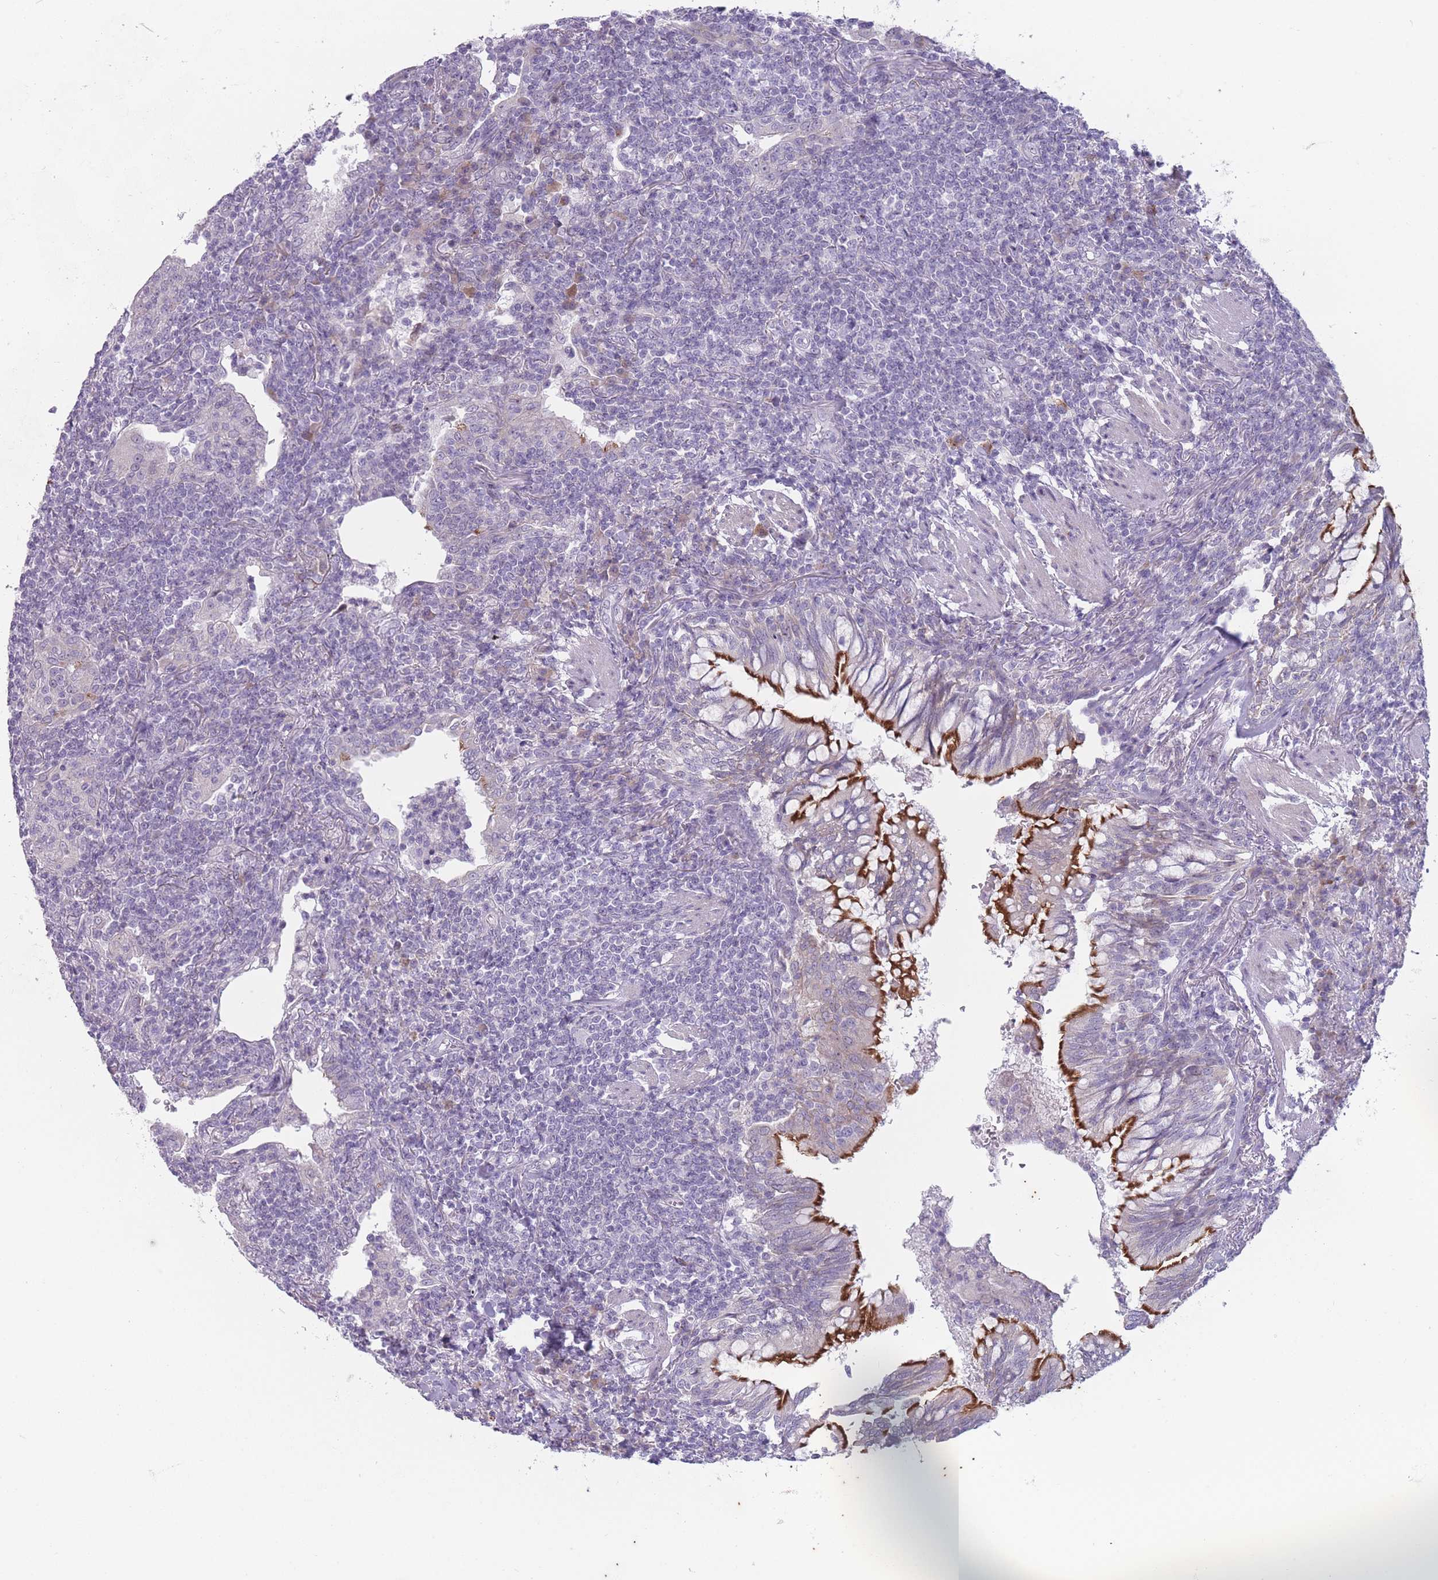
{"staining": {"intensity": "negative", "quantity": "none", "location": "none"}, "tissue": "lymphoma", "cell_type": "Tumor cells", "image_type": "cancer", "snomed": [{"axis": "morphology", "description": "Malignant lymphoma, non-Hodgkin's type, Low grade"}, {"axis": "topography", "description": "Lung"}], "caption": "IHC image of neoplastic tissue: human malignant lymphoma, non-Hodgkin's type (low-grade) stained with DAB (3,3'-diaminobenzidine) displays no significant protein expression in tumor cells. (Brightfield microscopy of DAB IHC at high magnification).", "gene": "PAIP2B", "patient": {"sex": "female", "age": 71}}